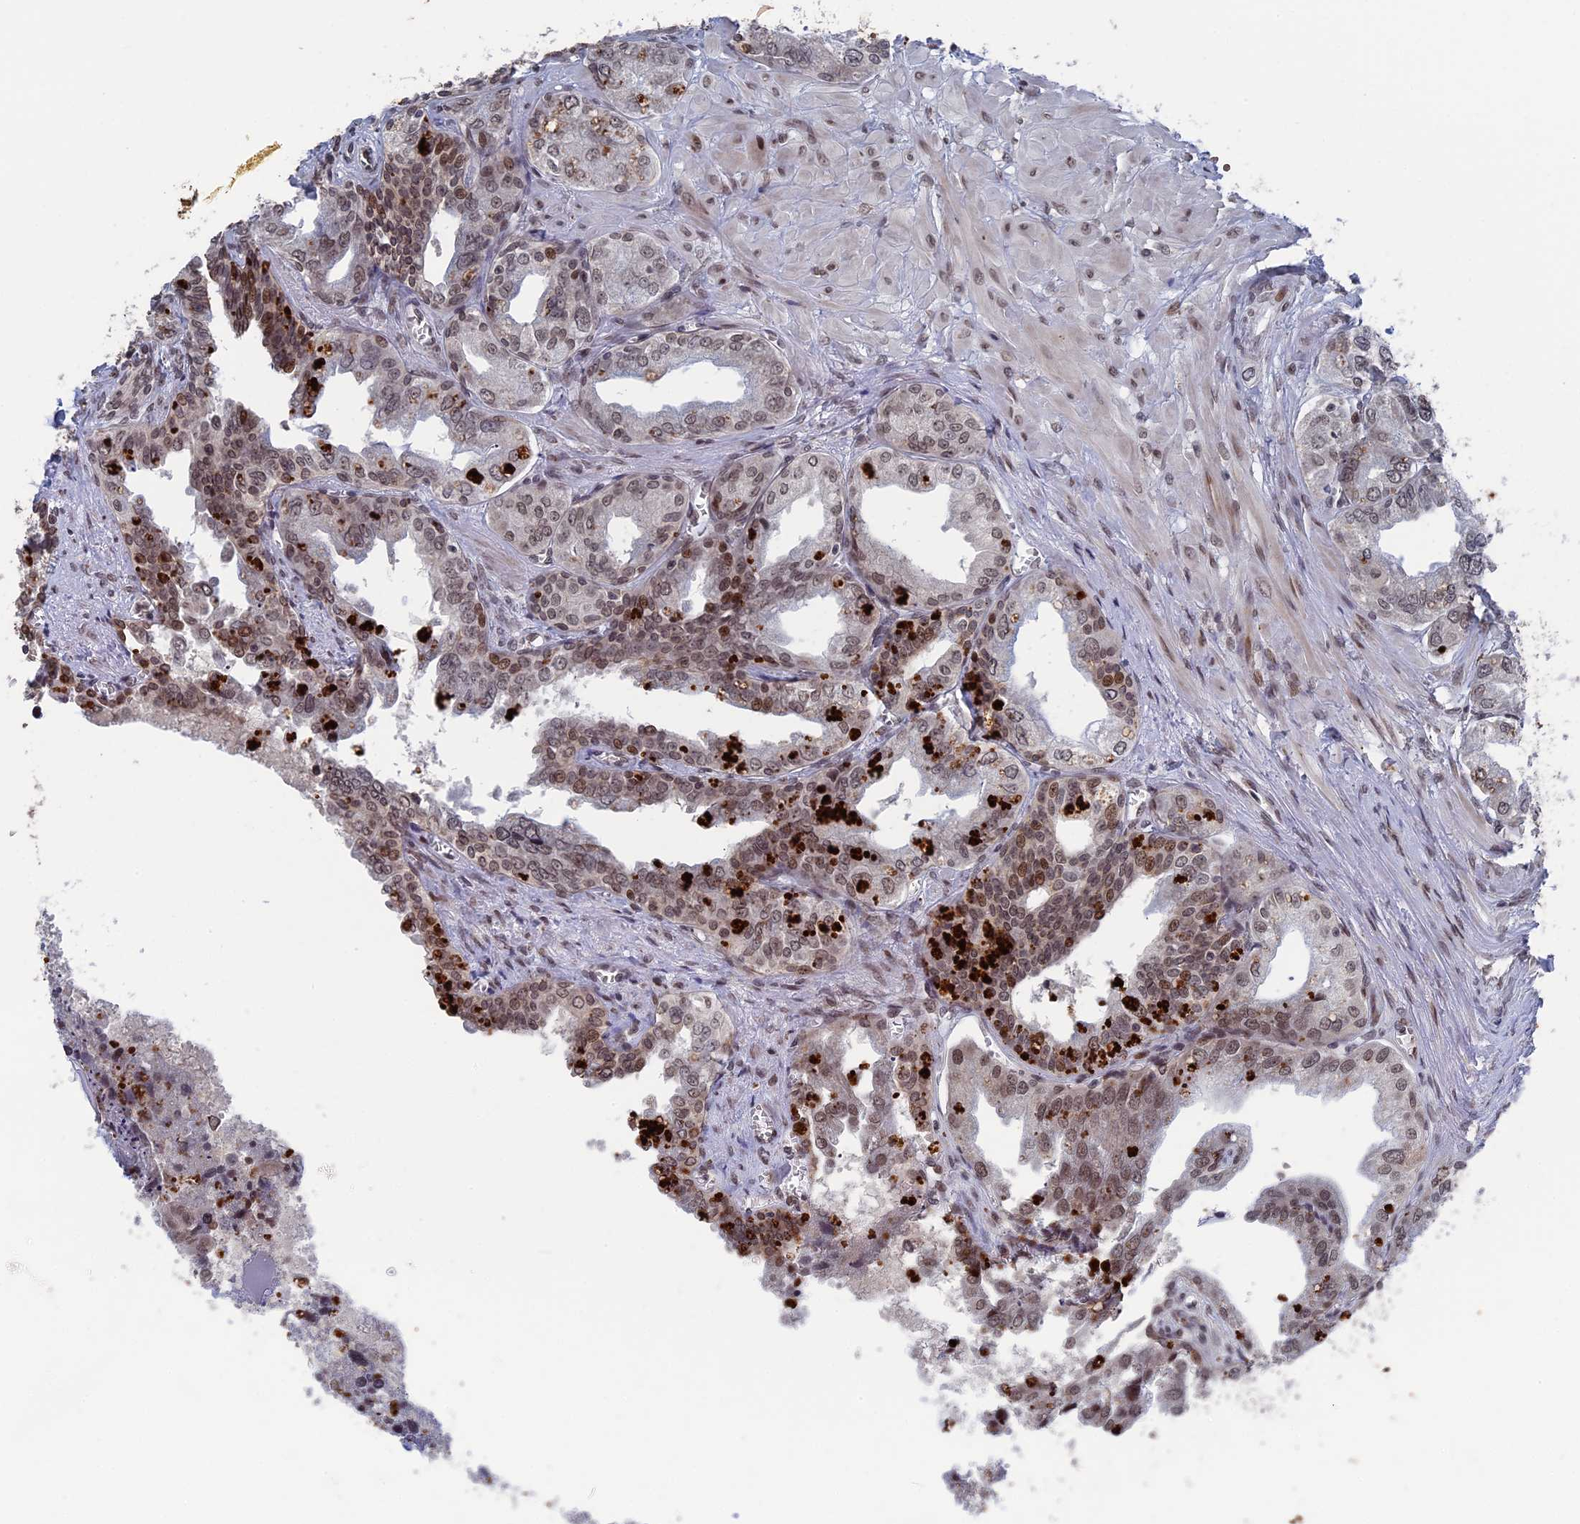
{"staining": {"intensity": "moderate", "quantity": "25%-75%", "location": "nuclear"}, "tissue": "seminal vesicle", "cell_type": "Glandular cells", "image_type": "normal", "snomed": [{"axis": "morphology", "description": "Normal tissue, NOS"}, {"axis": "topography", "description": "Seminal veicle"}], "caption": "Unremarkable seminal vesicle exhibits moderate nuclear staining in approximately 25%-75% of glandular cells.", "gene": "NR2C2AP", "patient": {"sex": "male", "age": 67}}